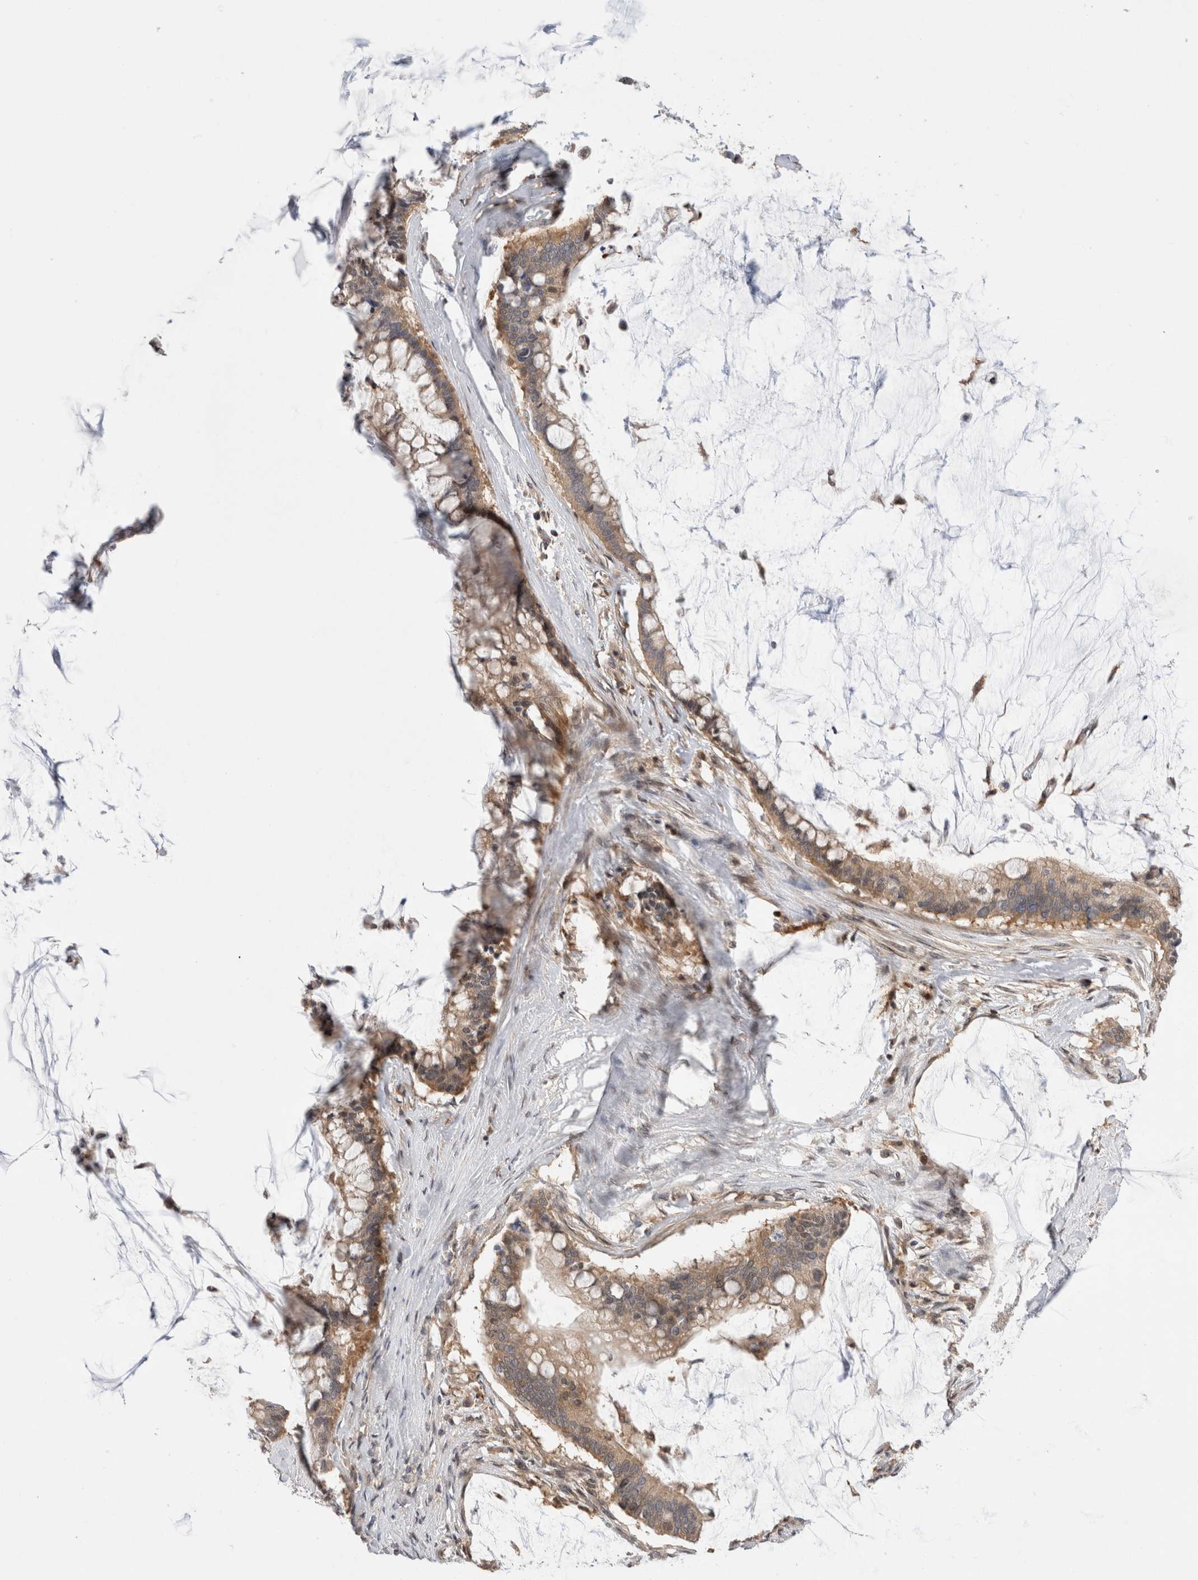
{"staining": {"intensity": "moderate", "quantity": ">75%", "location": "cytoplasmic/membranous"}, "tissue": "pancreatic cancer", "cell_type": "Tumor cells", "image_type": "cancer", "snomed": [{"axis": "morphology", "description": "Adenocarcinoma, NOS"}, {"axis": "topography", "description": "Pancreas"}], "caption": "Pancreatic cancer (adenocarcinoma) stained with a protein marker reveals moderate staining in tumor cells.", "gene": "NFKB1", "patient": {"sex": "male", "age": 41}}